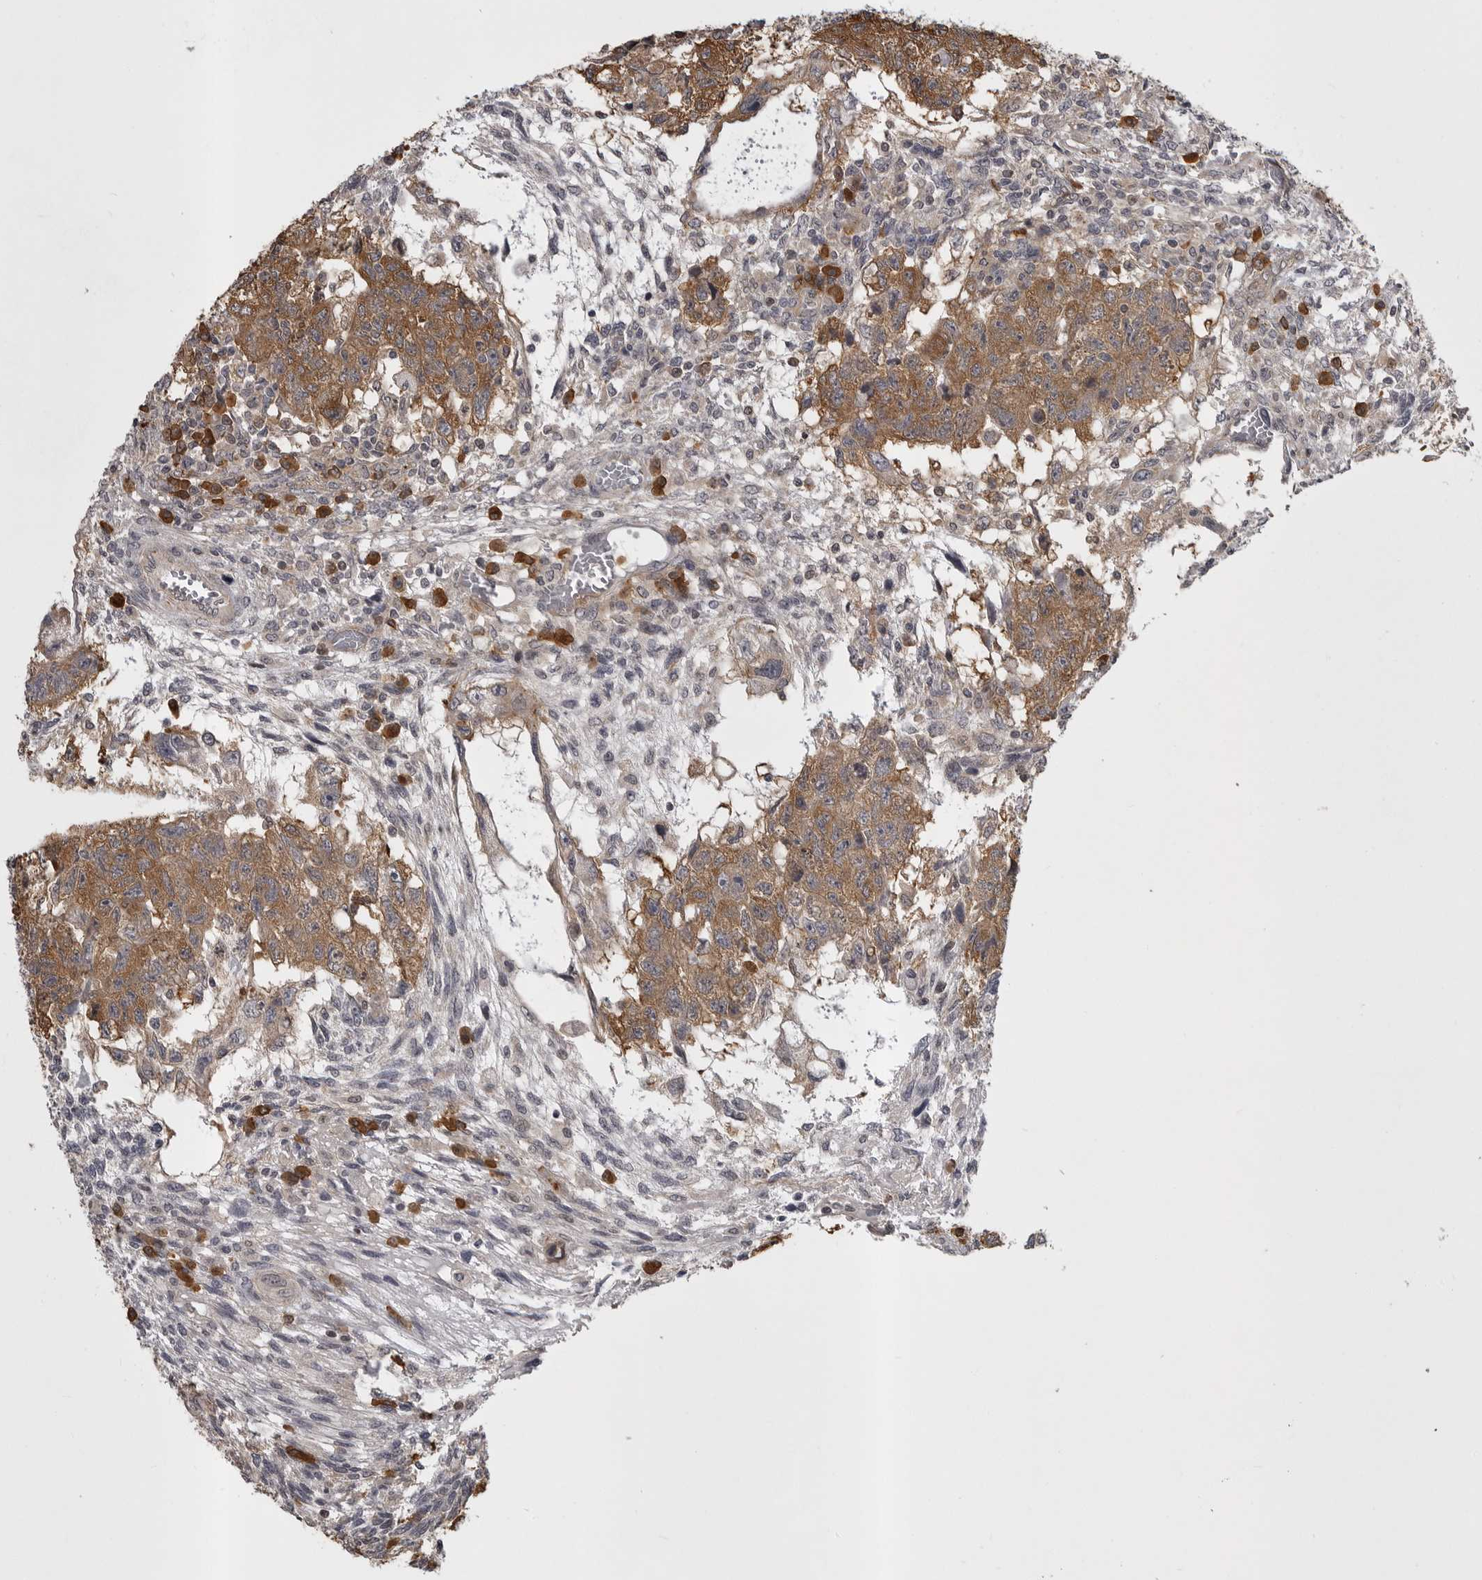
{"staining": {"intensity": "moderate", "quantity": ">75%", "location": "cytoplasmic/membranous"}, "tissue": "testis cancer", "cell_type": "Tumor cells", "image_type": "cancer", "snomed": [{"axis": "morphology", "description": "Normal tissue, NOS"}, {"axis": "morphology", "description": "Carcinoma, Embryonal, NOS"}, {"axis": "topography", "description": "Testis"}], "caption": "DAB (3,3'-diaminobenzidine) immunohistochemical staining of human testis cancer (embryonal carcinoma) reveals moderate cytoplasmic/membranous protein positivity in about >75% of tumor cells.", "gene": "SNX16", "patient": {"sex": "male", "age": 36}}